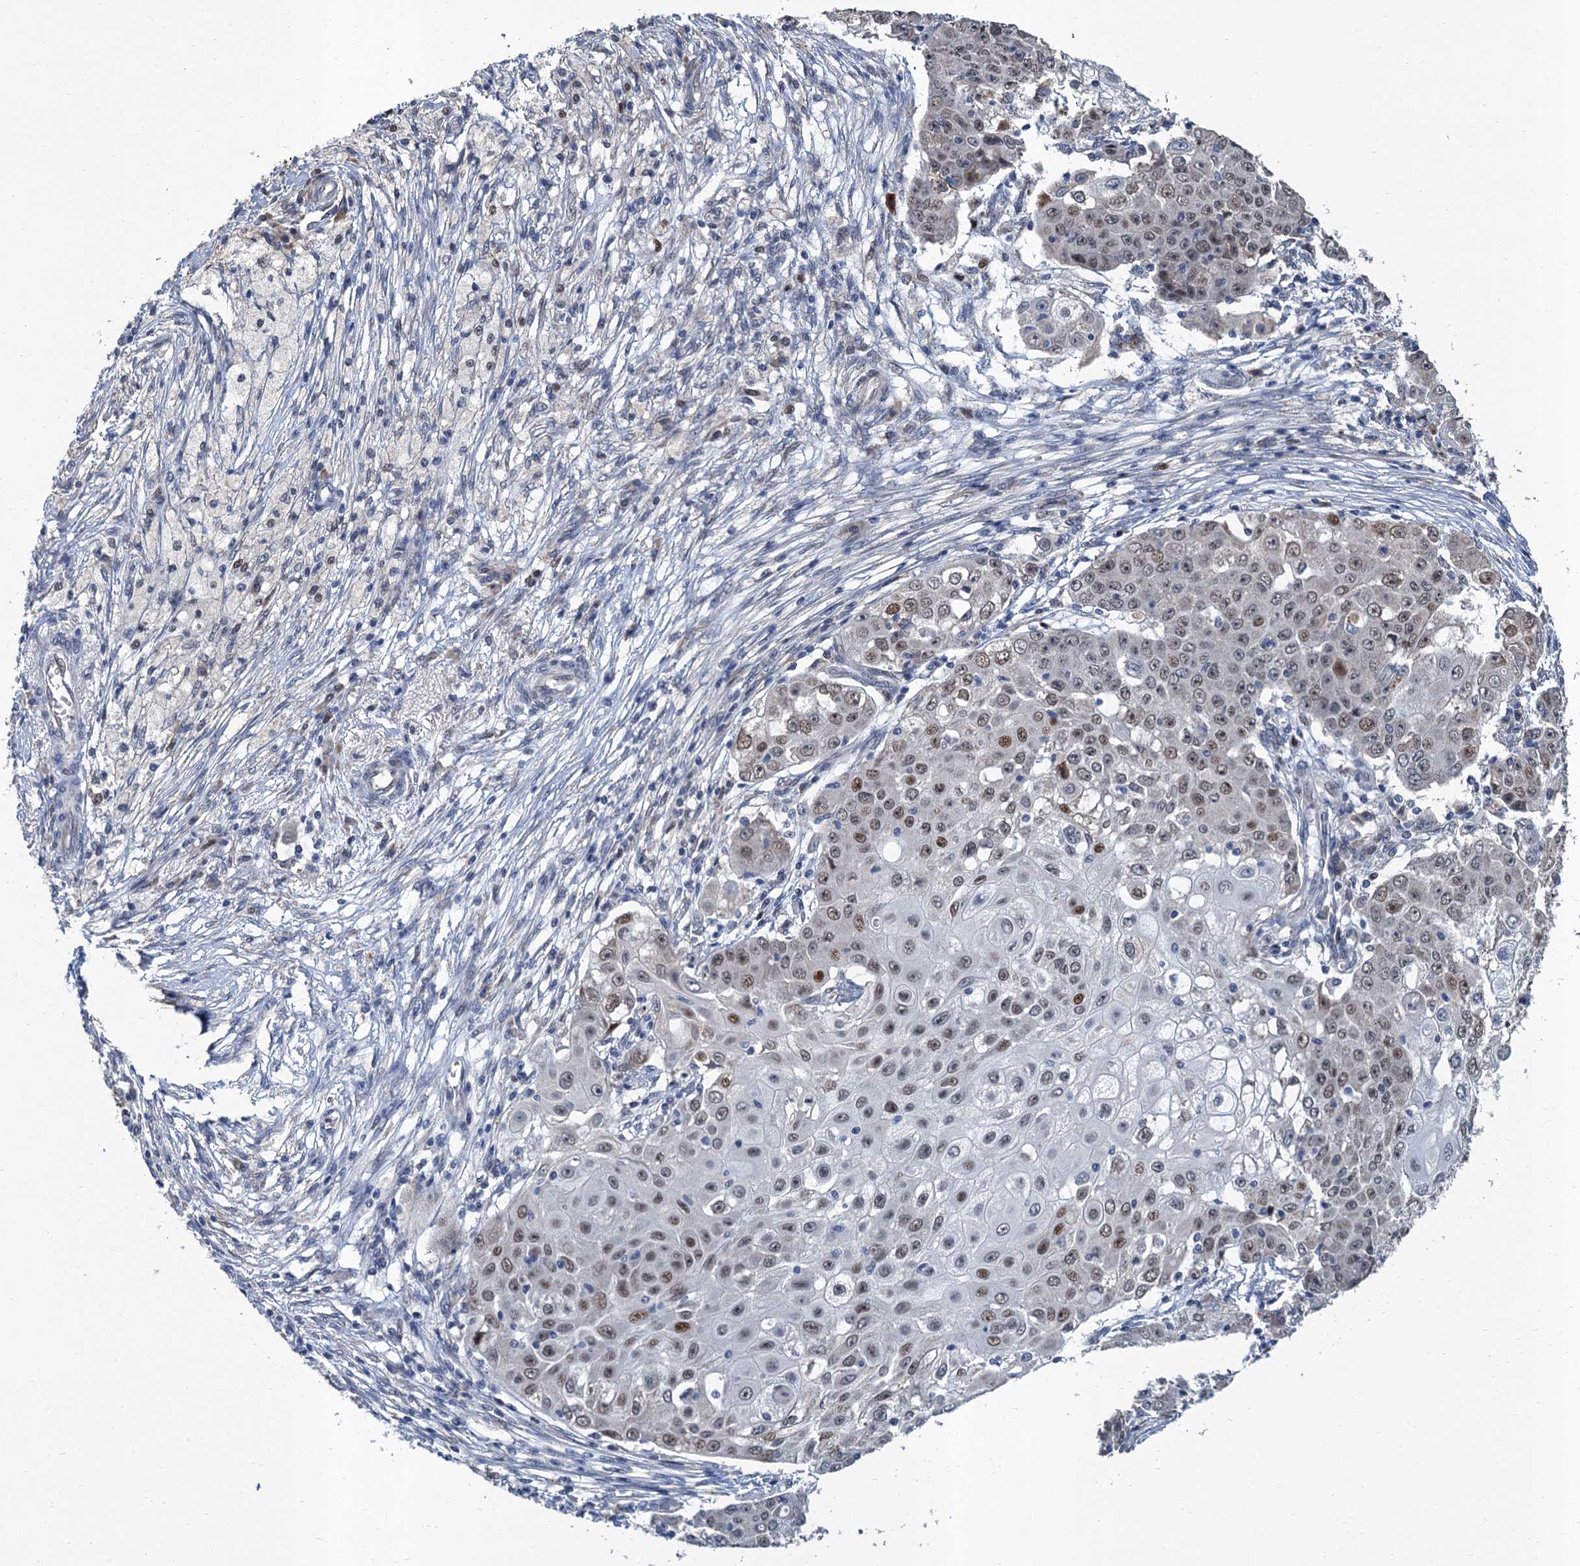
{"staining": {"intensity": "moderate", "quantity": "25%-75%", "location": "nuclear"}, "tissue": "ovarian cancer", "cell_type": "Tumor cells", "image_type": "cancer", "snomed": [{"axis": "morphology", "description": "Carcinoma, endometroid"}, {"axis": "topography", "description": "Ovary"}], "caption": "Protein expression by immunohistochemistry exhibits moderate nuclear positivity in about 25%-75% of tumor cells in ovarian cancer.", "gene": "TSEN34", "patient": {"sex": "female", "age": 42}}